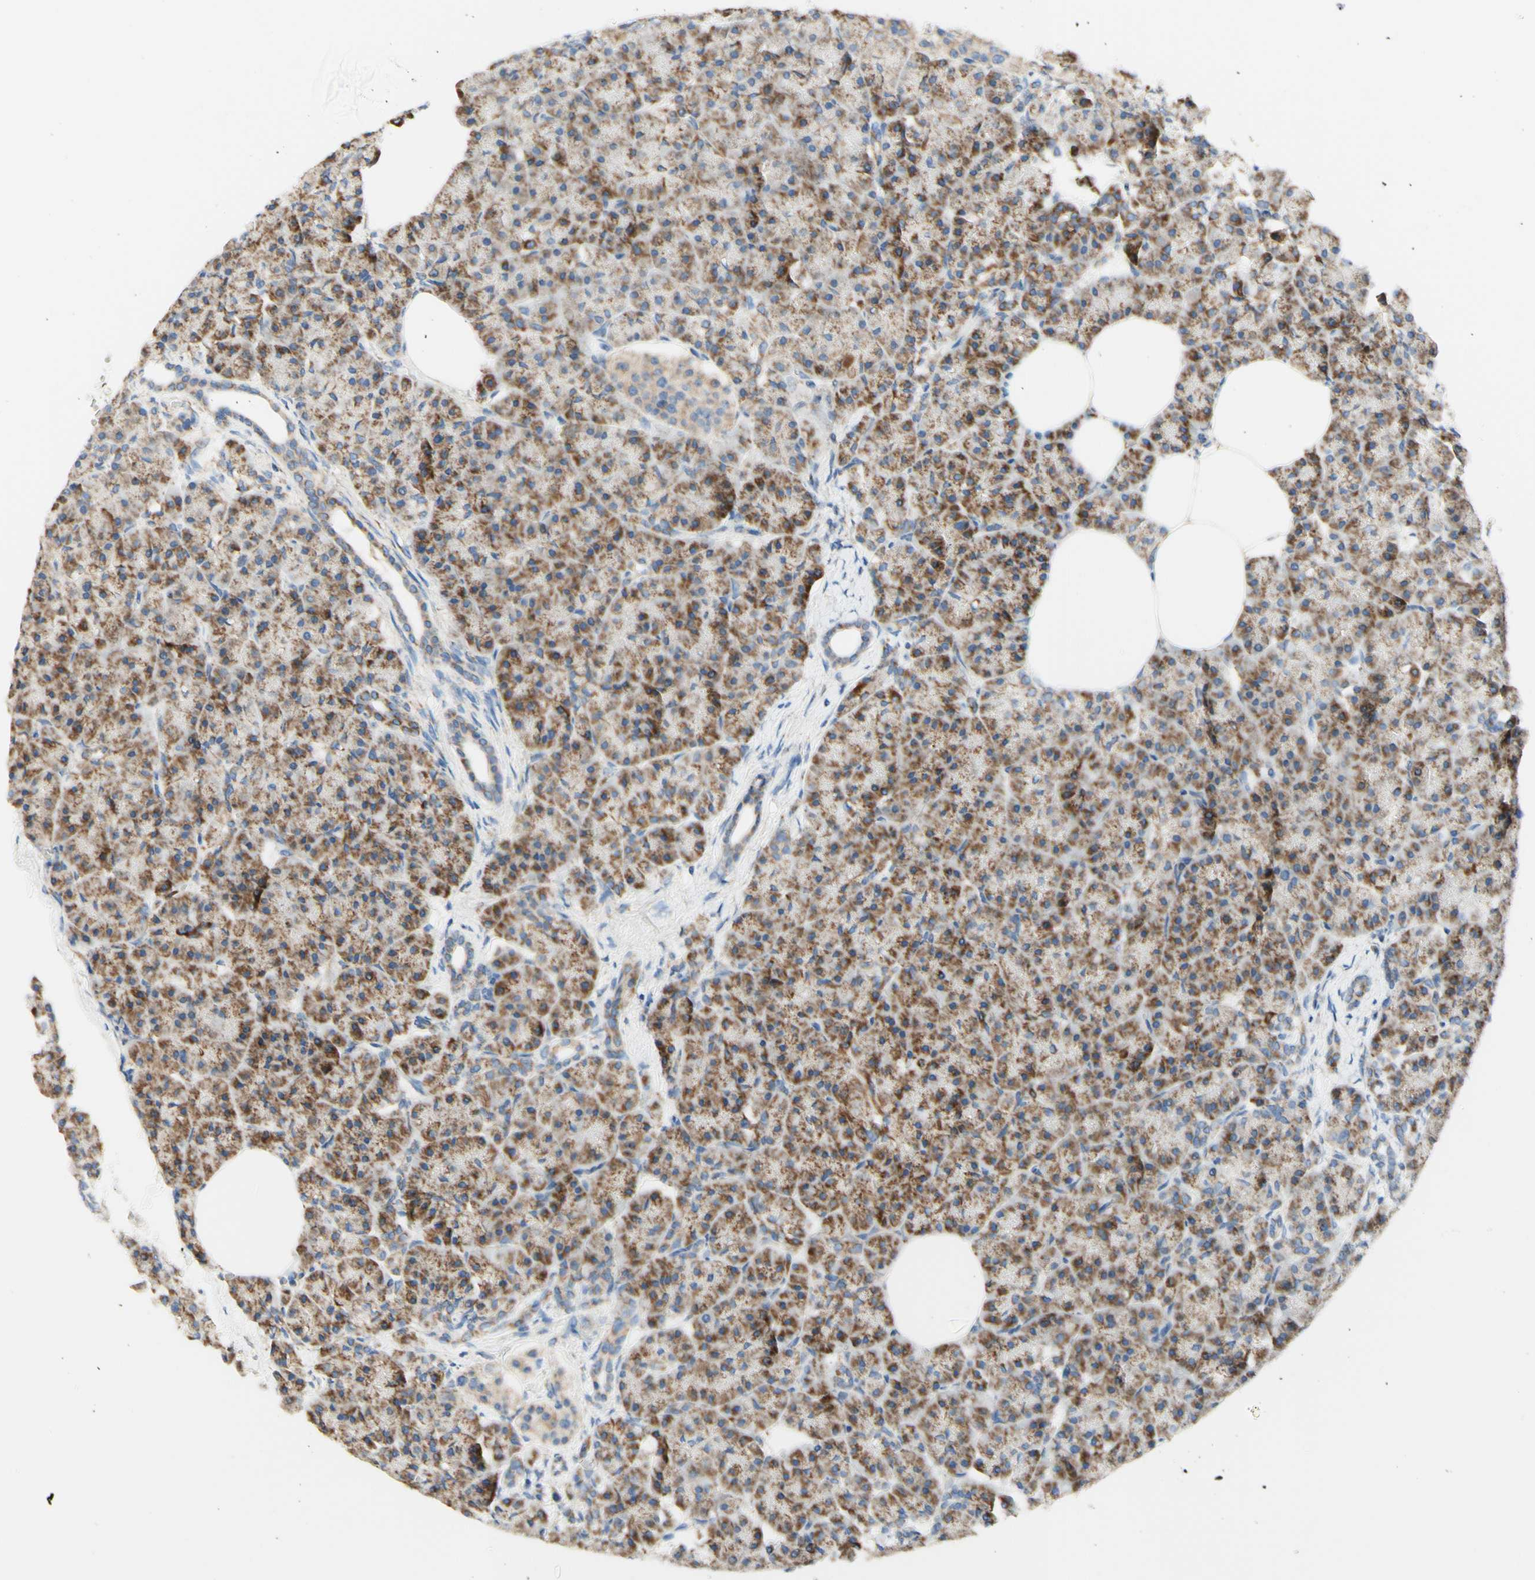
{"staining": {"intensity": "moderate", "quantity": ">75%", "location": "cytoplasmic/membranous"}, "tissue": "pancreas", "cell_type": "Exocrine glandular cells", "image_type": "normal", "snomed": [{"axis": "morphology", "description": "Normal tissue, NOS"}, {"axis": "topography", "description": "Pancreas"}], "caption": "A high-resolution image shows IHC staining of benign pancreas, which exhibits moderate cytoplasmic/membranous staining in approximately >75% of exocrine glandular cells.", "gene": "ARMC10", "patient": {"sex": "female", "age": 70}}